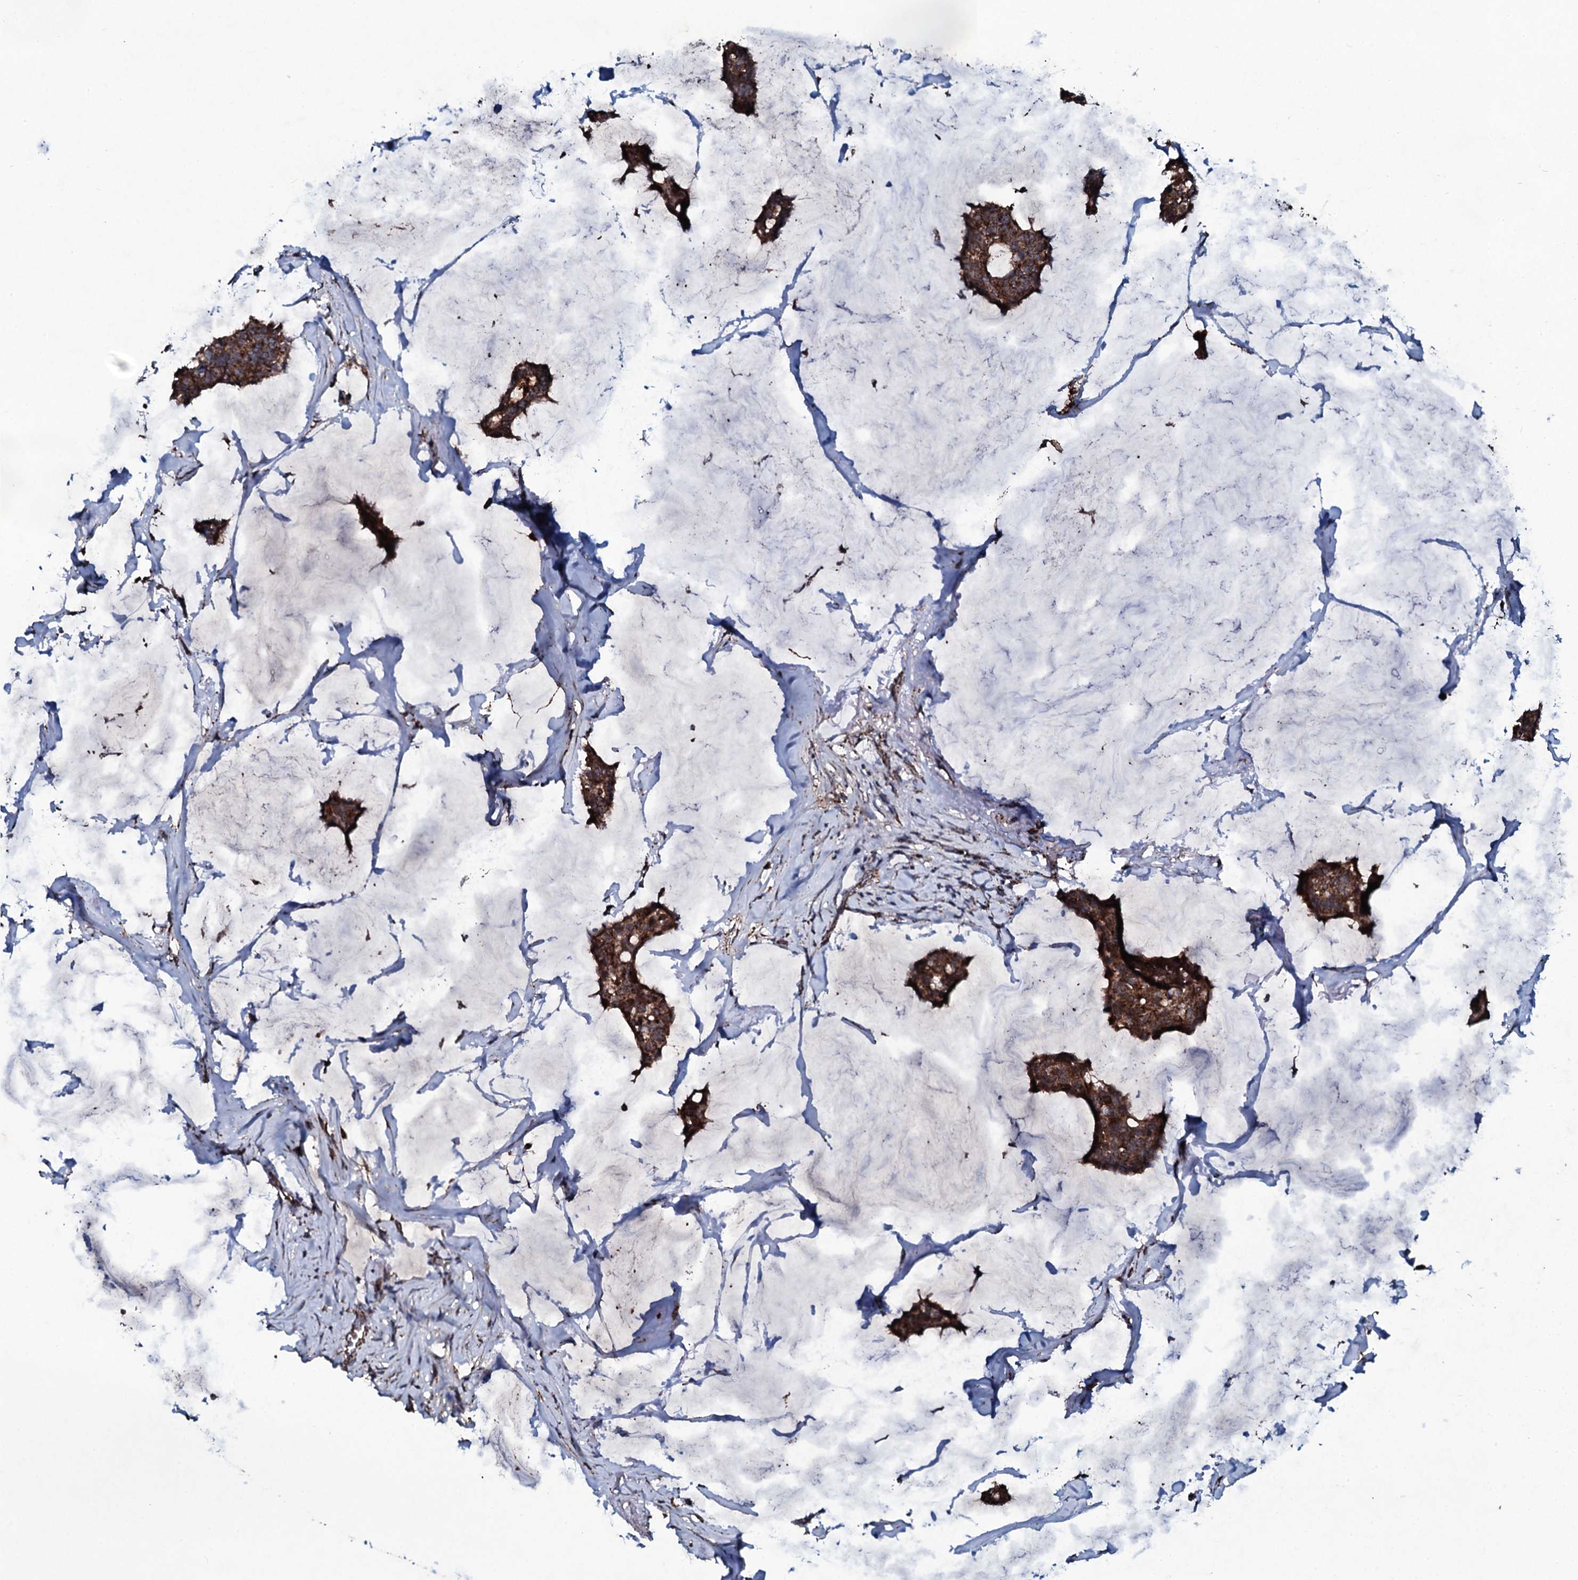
{"staining": {"intensity": "strong", "quantity": ">75%", "location": "cytoplasmic/membranous"}, "tissue": "breast cancer", "cell_type": "Tumor cells", "image_type": "cancer", "snomed": [{"axis": "morphology", "description": "Duct carcinoma"}, {"axis": "topography", "description": "Breast"}], "caption": "DAB immunohistochemical staining of breast cancer (invasive ductal carcinoma) reveals strong cytoplasmic/membranous protein positivity in about >75% of tumor cells. (Brightfield microscopy of DAB IHC at high magnification).", "gene": "DYNC2I2", "patient": {"sex": "female", "age": 93}}